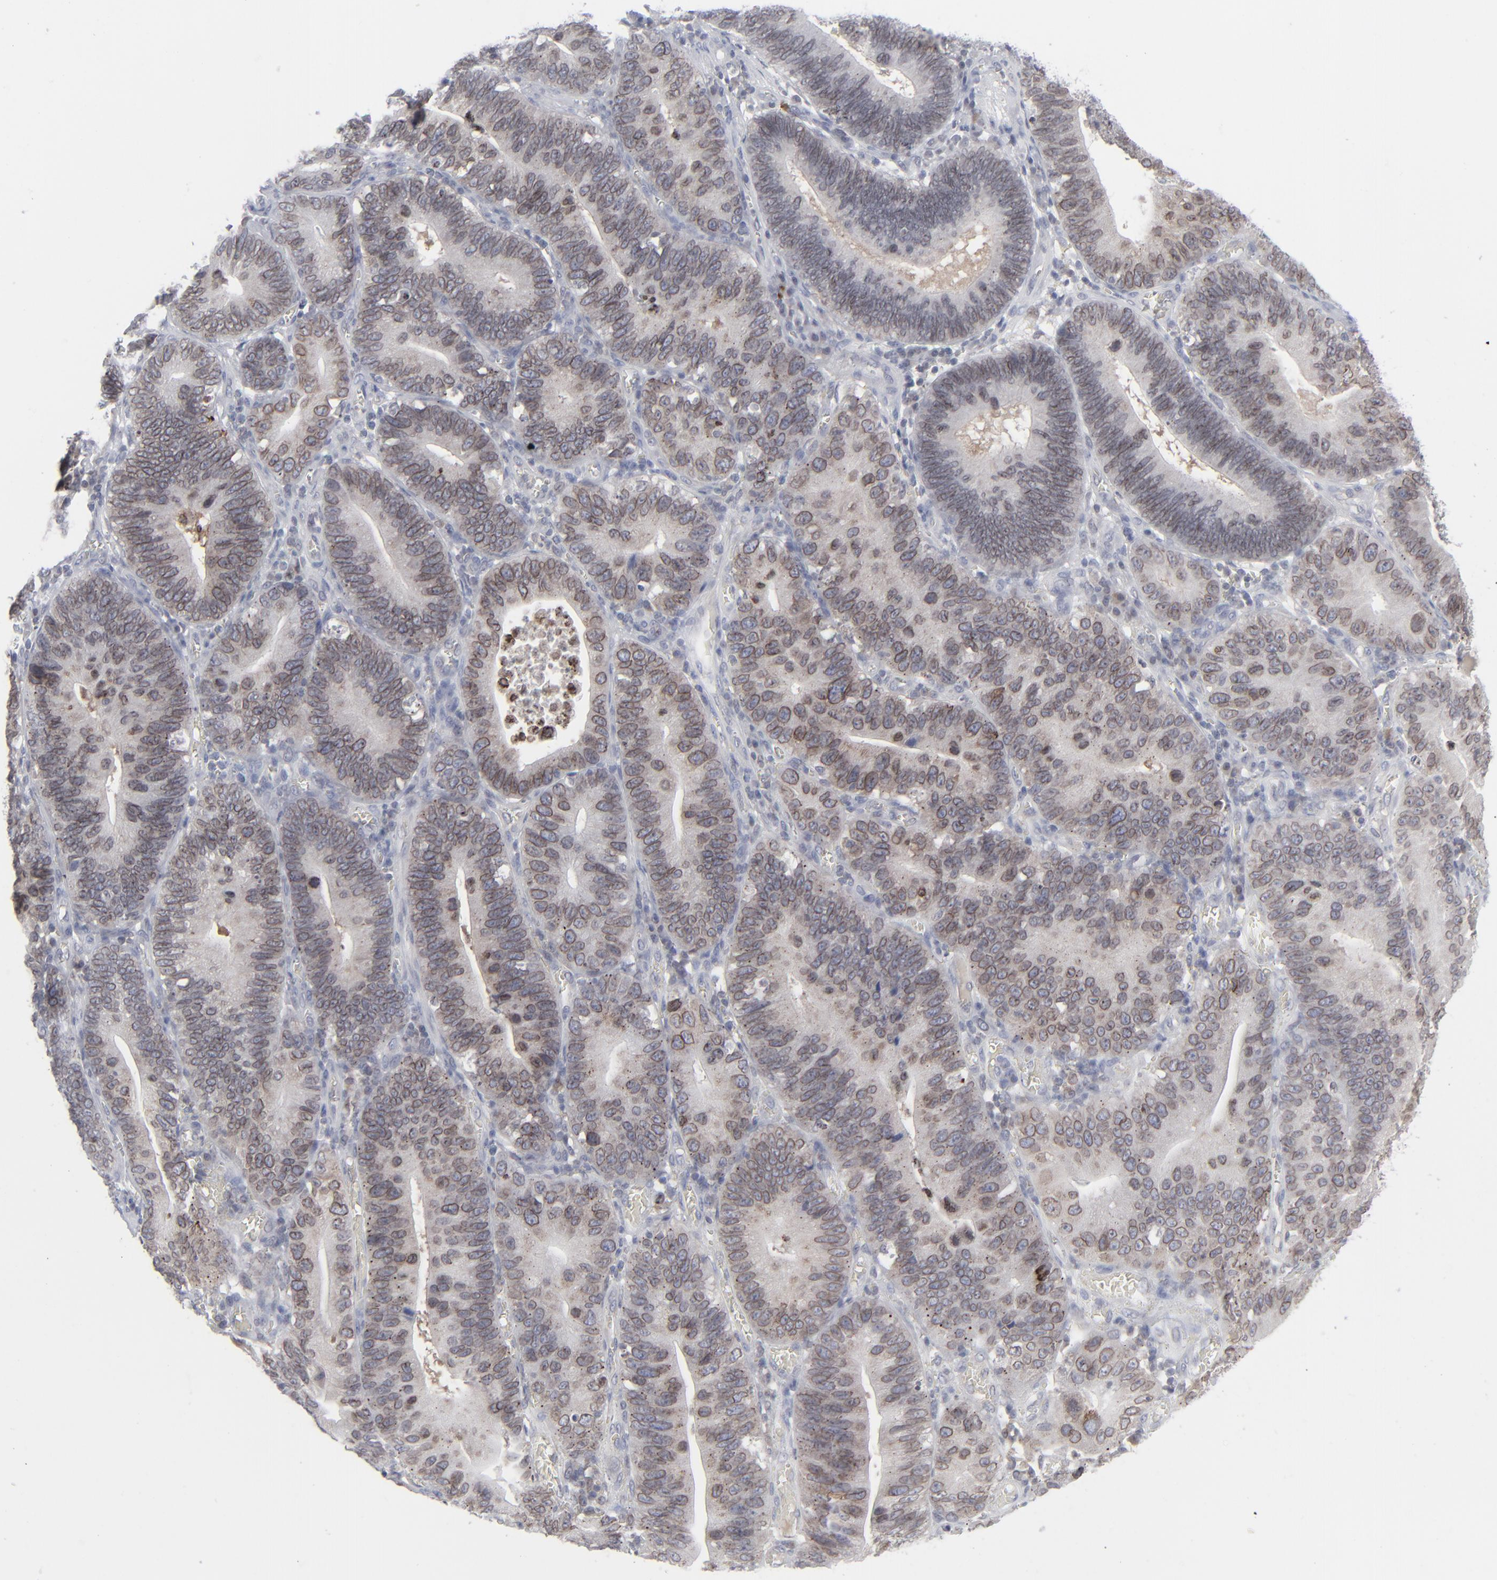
{"staining": {"intensity": "weak", "quantity": "<25%", "location": "cytoplasmic/membranous,nuclear"}, "tissue": "stomach cancer", "cell_type": "Tumor cells", "image_type": "cancer", "snomed": [{"axis": "morphology", "description": "Adenocarcinoma, NOS"}, {"axis": "topography", "description": "Stomach"}, {"axis": "topography", "description": "Gastric cardia"}], "caption": "The image reveals no staining of tumor cells in stomach adenocarcinoma.", "gene": "NUP88", "patient": {"sex": "male", "age": 59}}